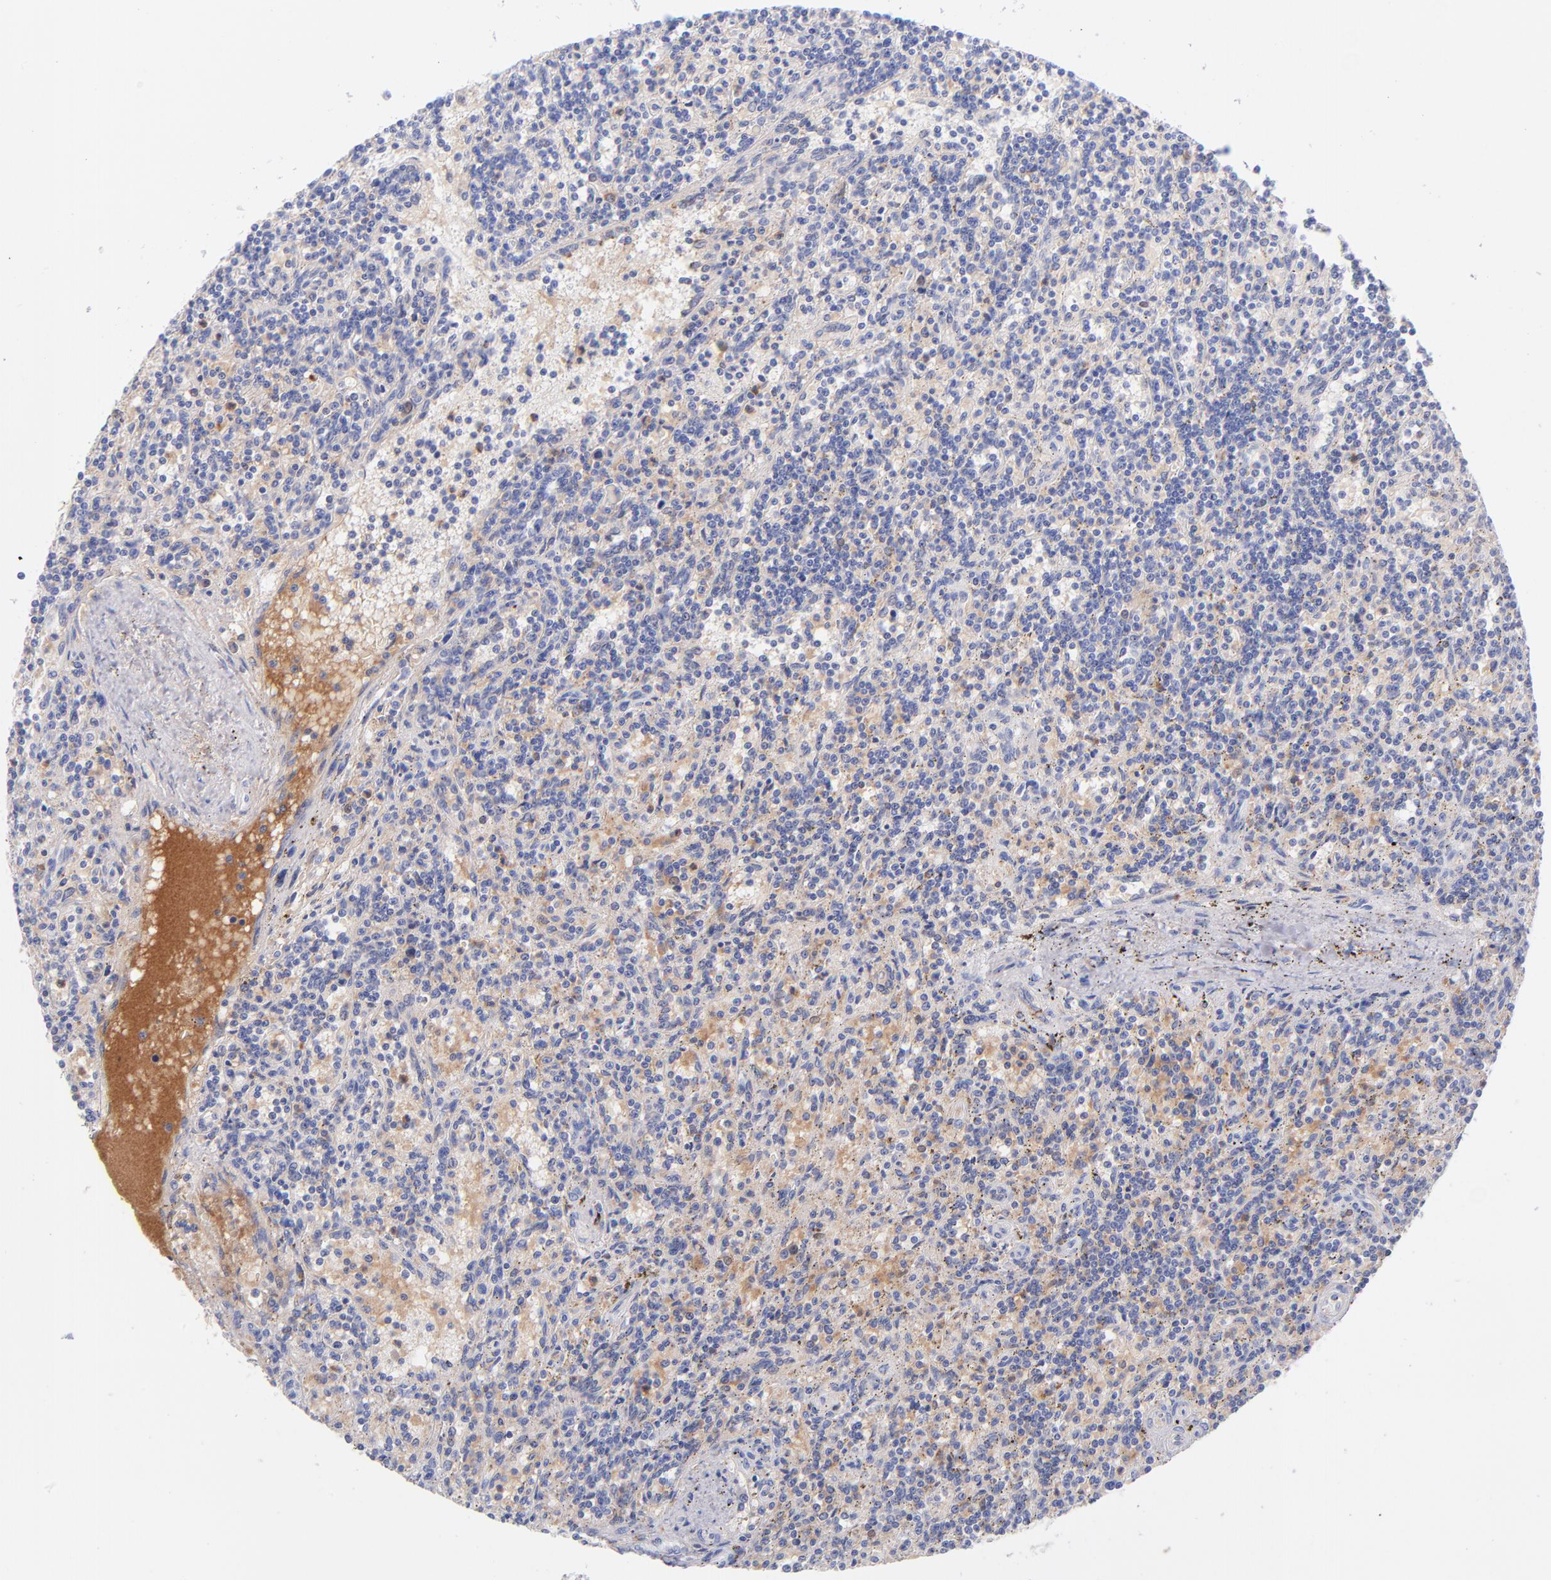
{"staining": {"intensity": "weak", "quantity": "<25%", "location": "cytoplasmic/membranous"}, "tissue": "lymphoma", "cell_type": "Tumor cells", "image_type": "cancer", "snomed": [{"axis": "morphology", "description": "Malignant lymphoma, non-Hodgkin's type, Low grade"}, {"axis": "topography", "description": "Spleen"}], "caption": "Tumor cells are negative for protein expression in human malignant lymphoma, non-Hodgkin's type (low-grade). (DAB (3,3'-diaminobenzidine) immunohistochemistry, high magnification).", "gene": "HP", "patient": {"sex": "male", "age": 73}}